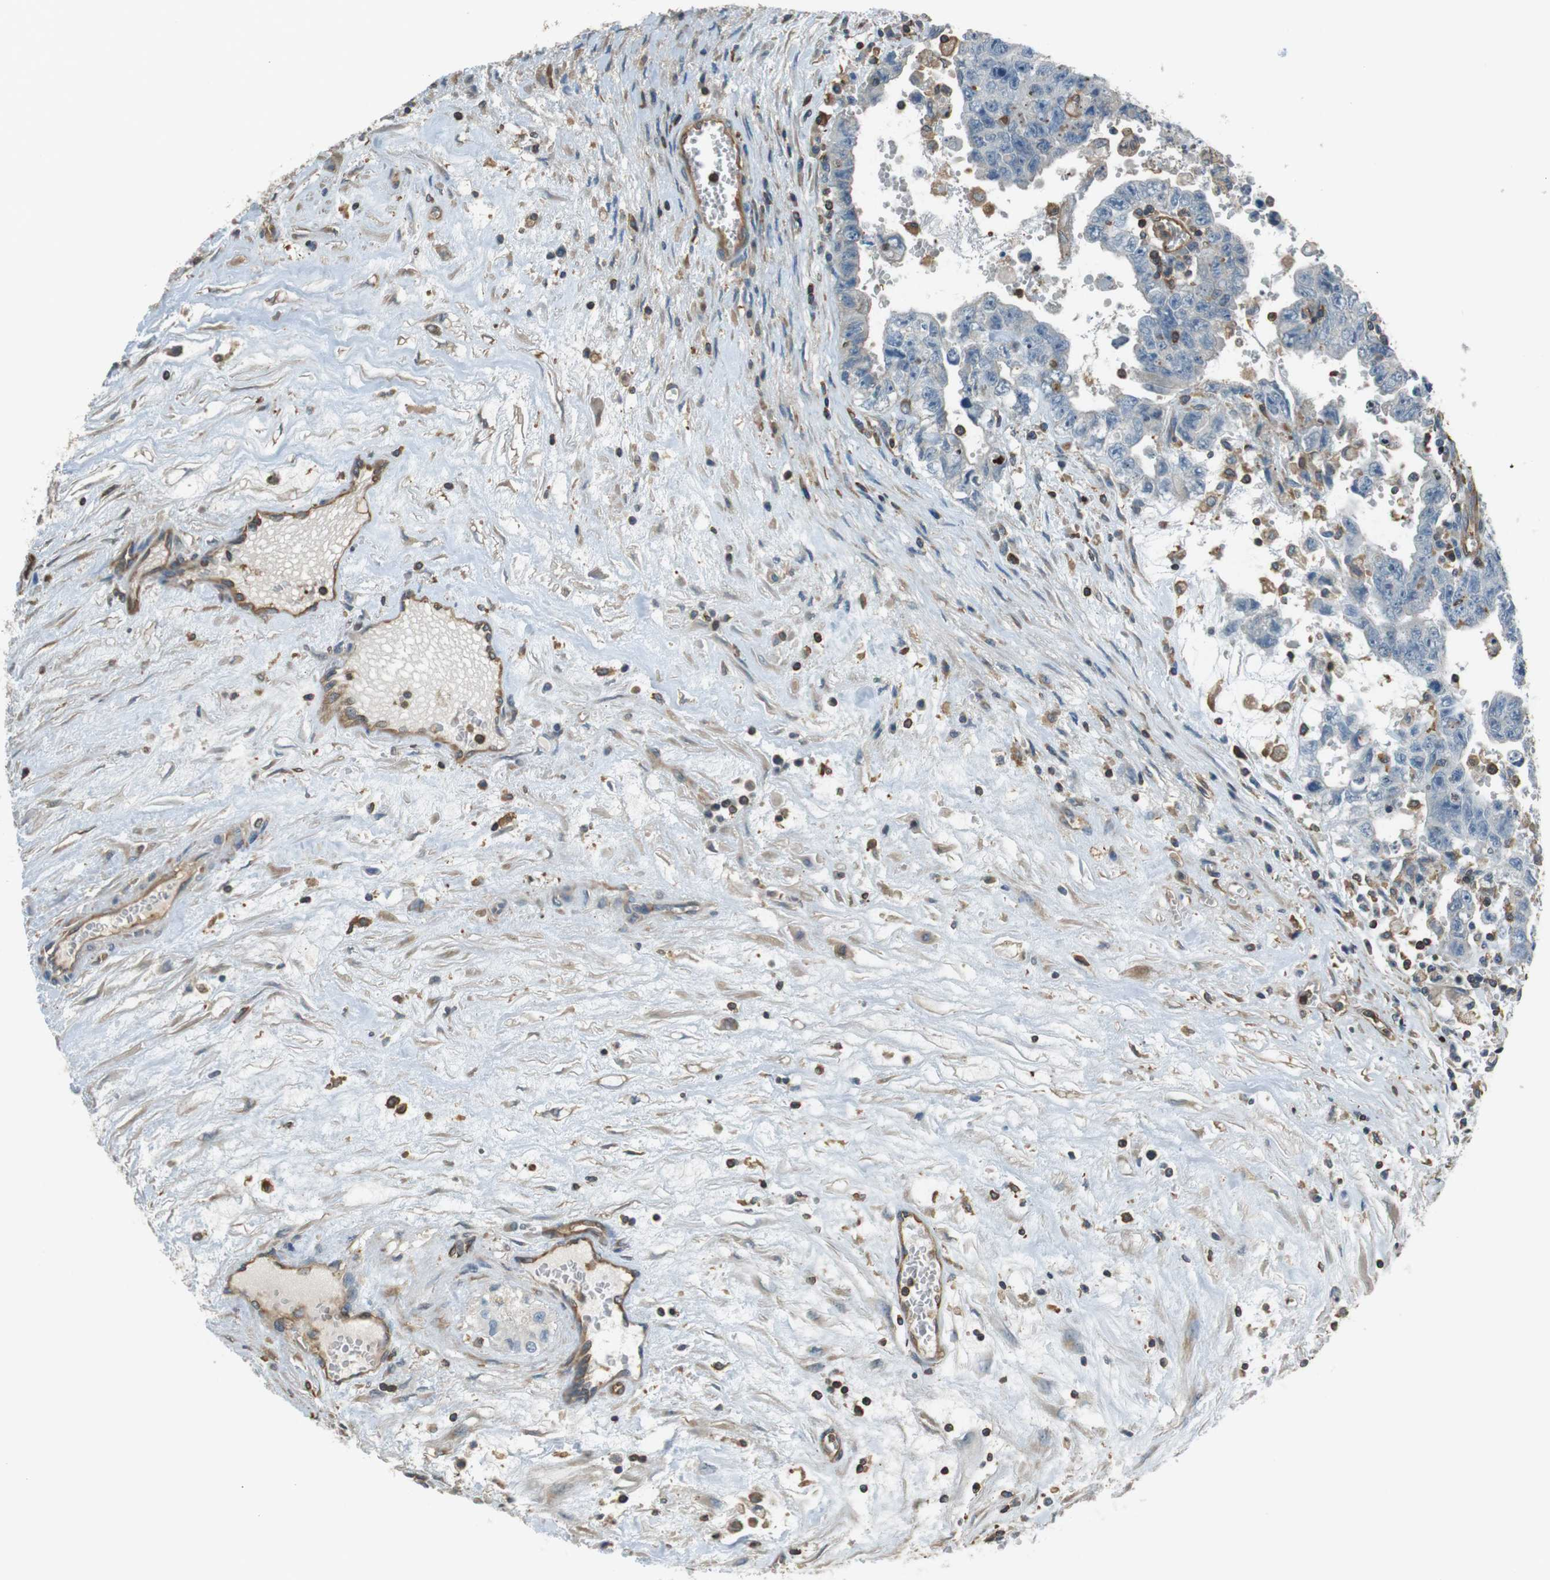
{"staining": {"intensity": "negative", "quantity": "none", "location": "none"}, "tissue": "testis cancer", "cell_type": "Tumor cells", "image_type": "cancer", "snomed": [{"axis": "morphology", "description": "Carcinoma, Embryonal, NOS"}, {"axis": "topography", "description": "Testis"}], "caption": "This is a photomicrograph of immunohistochemistry staining of testis cancer (embryonal carcinoma), which shows no staining in tumor cells.", "gene": "FCAR", "patient": {"sex": "male", "age": 28}}